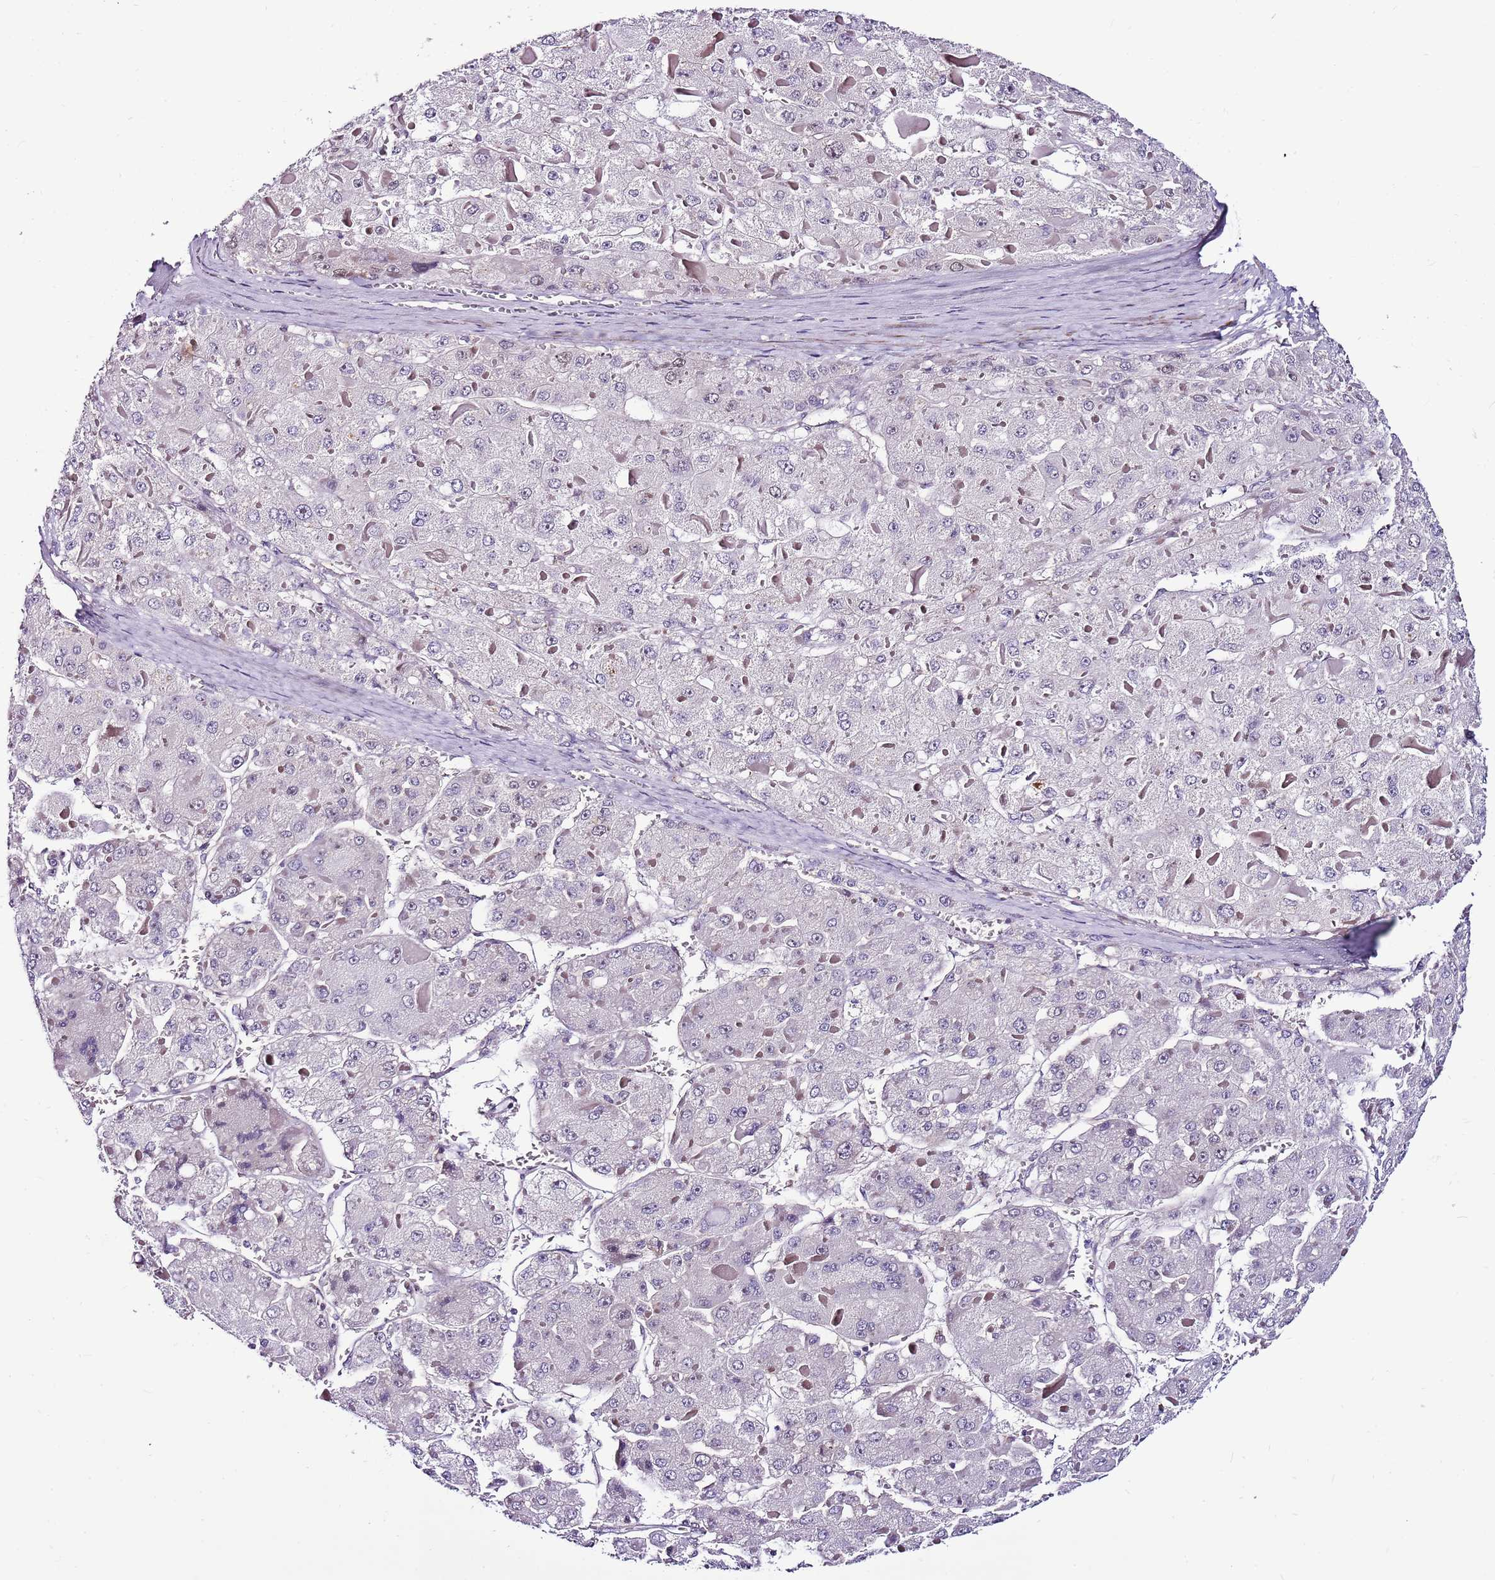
{"staining": {"intensity": "negative", "quantity": "none", "location": "none"}, "tissue": "liver cancer", "cell_type": "Tumor cells", "image_type": "cancer", "snomed": [{"axis": "morphology", "description": "Carcinoma, Hepatocellular, NOS"}, {"axis": "topography", "description": "Liver"}], "caption": "The image reveals no significant expression in tumor cells of liver hepatocellular carcinoma. (DAB immunohistochemistry (IHC) visualized using brightfield microscopy, high magnification).", "gene": "POLE3", "patient": {"sex": "female", "age": 73}}